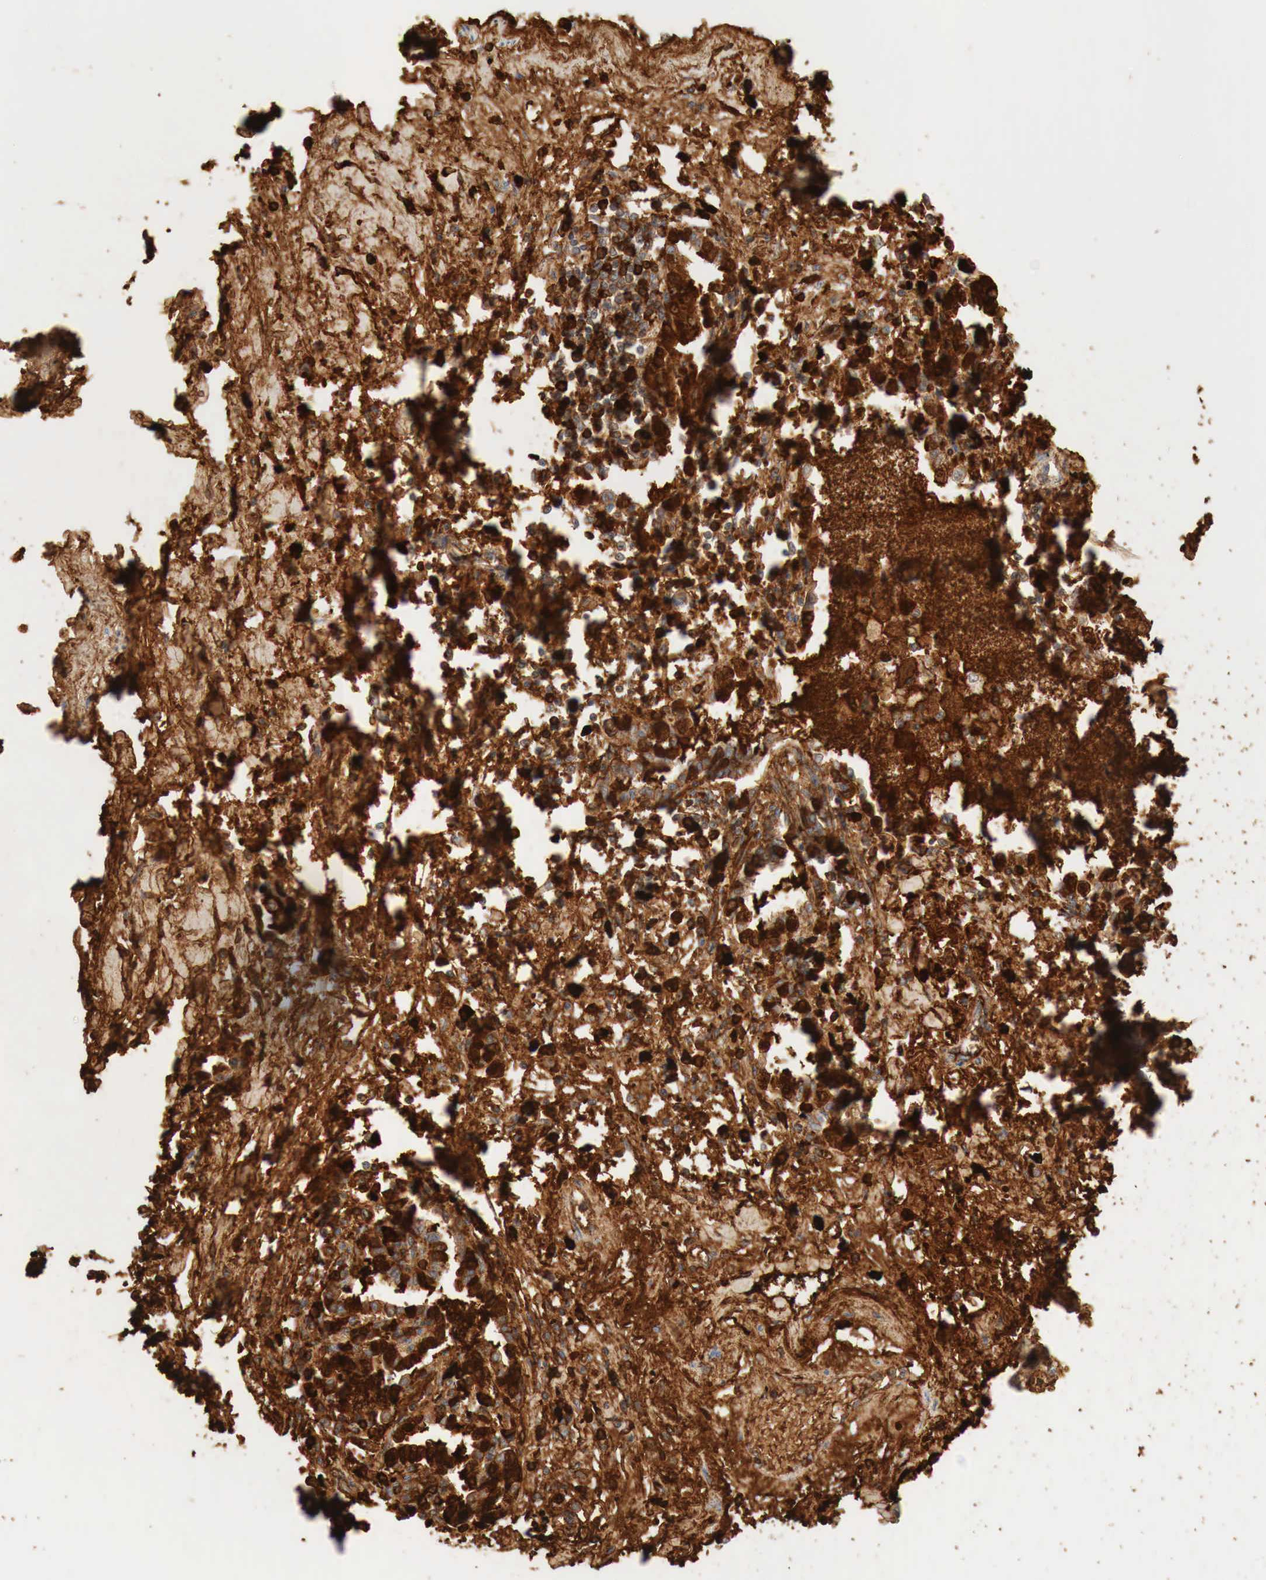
{"staining": {"intensity": "strong", "quantity": ">75%", "location": "cytoplasmic/membranous"}, "tissue": "lung cancer", "cell_type": "Tumor cells", "image_type": "cancer", "snomed": [{"axis": "morphology", "description": "Adenocarcinoma, NOS"}, {"axis": "topography", "description": "Lung"}], "caption": "Immunohistochemical staining of human lung cancer (adenocarcinoma) reveals high levels of strong cytoplasmic/membranous protein staining in approximately >75% of tumor cells. (Stains: DAB in brown, nuclei in blue, Microscopy: brightfield microscopy at high magnification).", "gene": "IGLC3", "patient": {"sex": "male", "age": 60}}